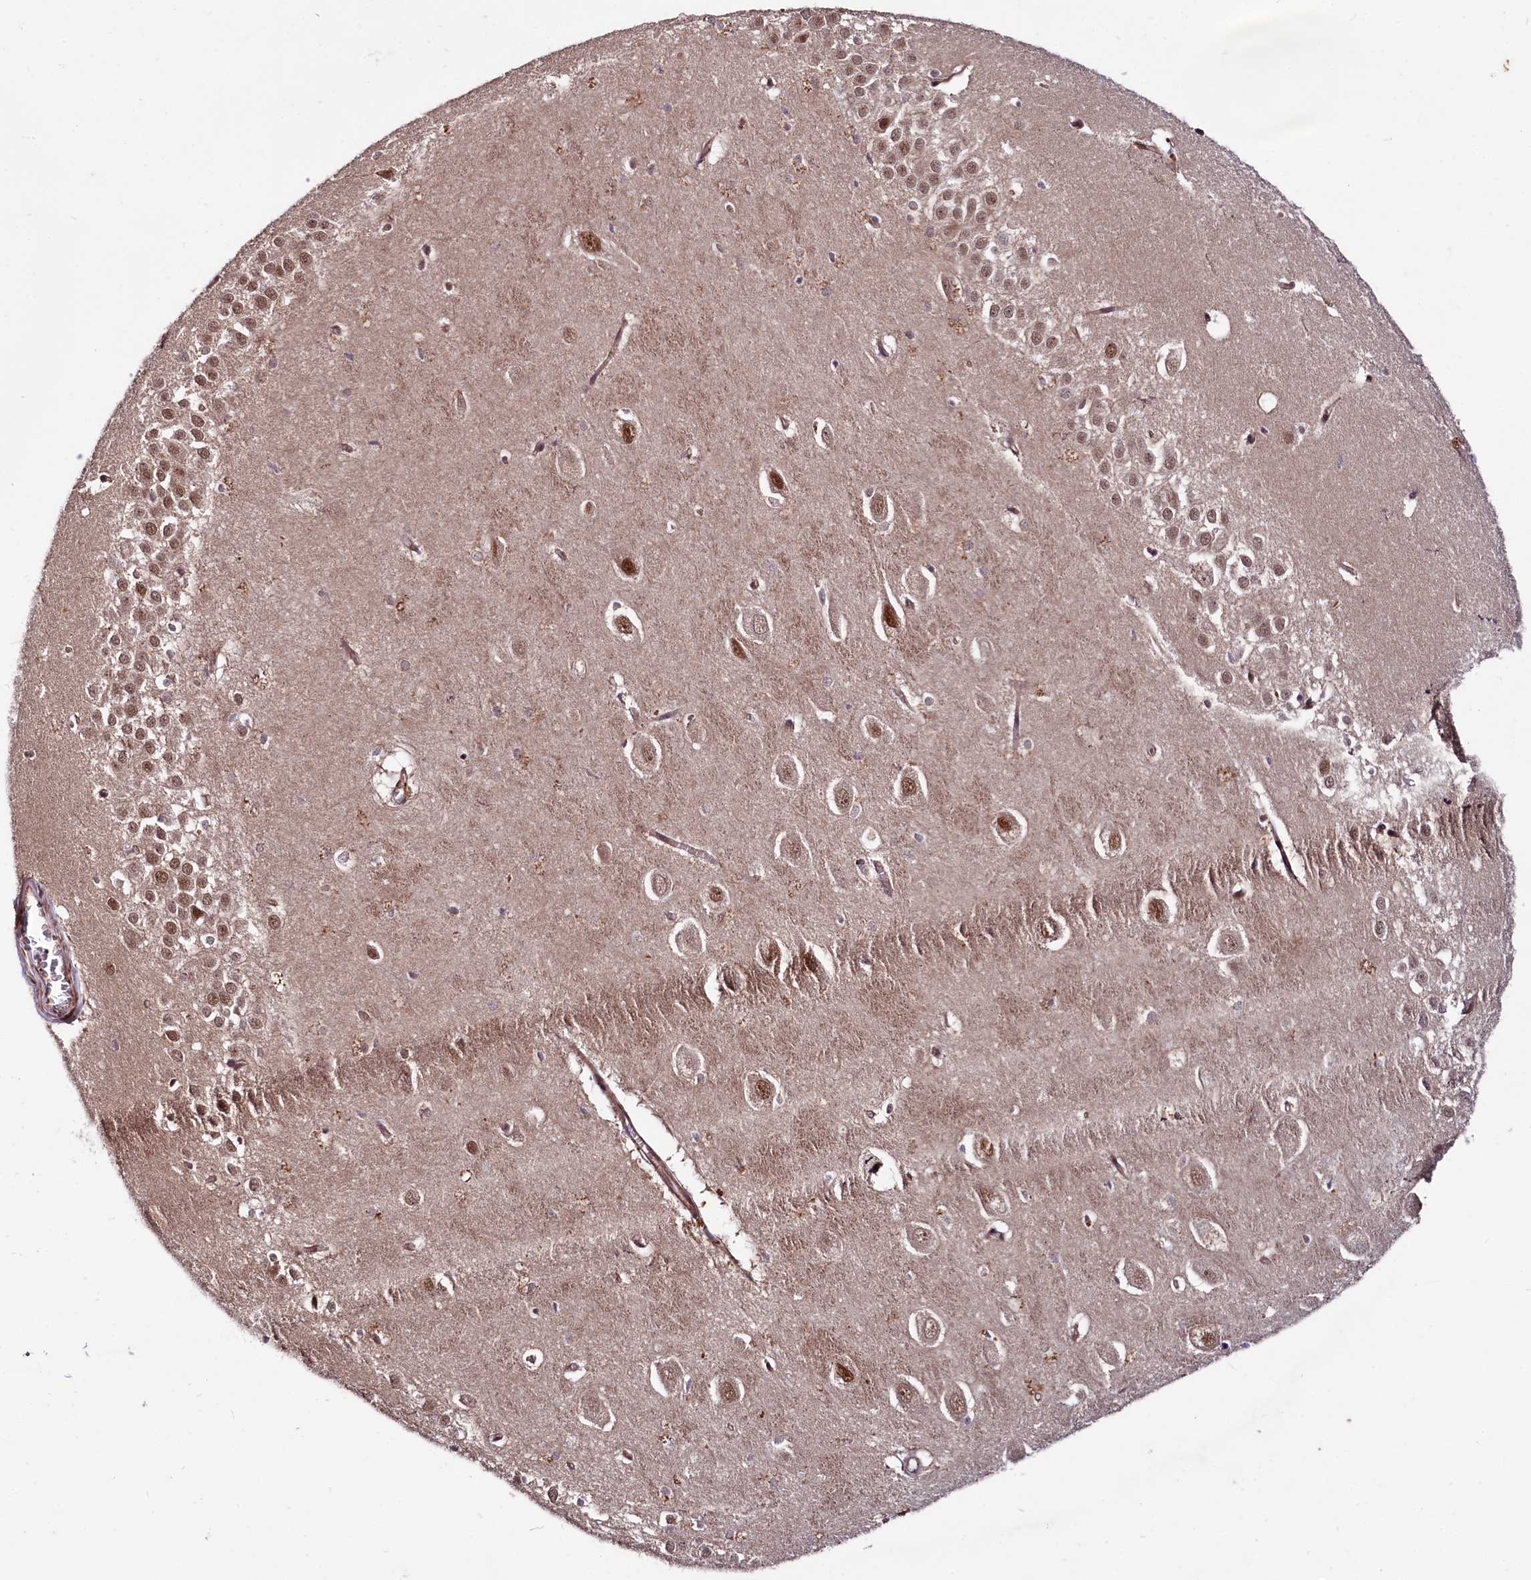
{"staining": {"intensity": "moderate", "quantity": "<25%", "location": "nuclear"}, "tissue": "hippocampus", "cell_type": "Glial cells", "image_type": "normal", "snomed": [{"axis": "morphology", "description": "Normal tissue, NOS"}, {"axis": "topography", "description": "Hippocampus"}], "caption": "Immunohistochemistry histopathology image of normal human hippocampus stained for a protein (brown), which demonstrates low levels of moderate nuclear staining in about <25% of glial cells.", "gene": "UBE3A", "patient": {"sex": "female", "age": 64}}